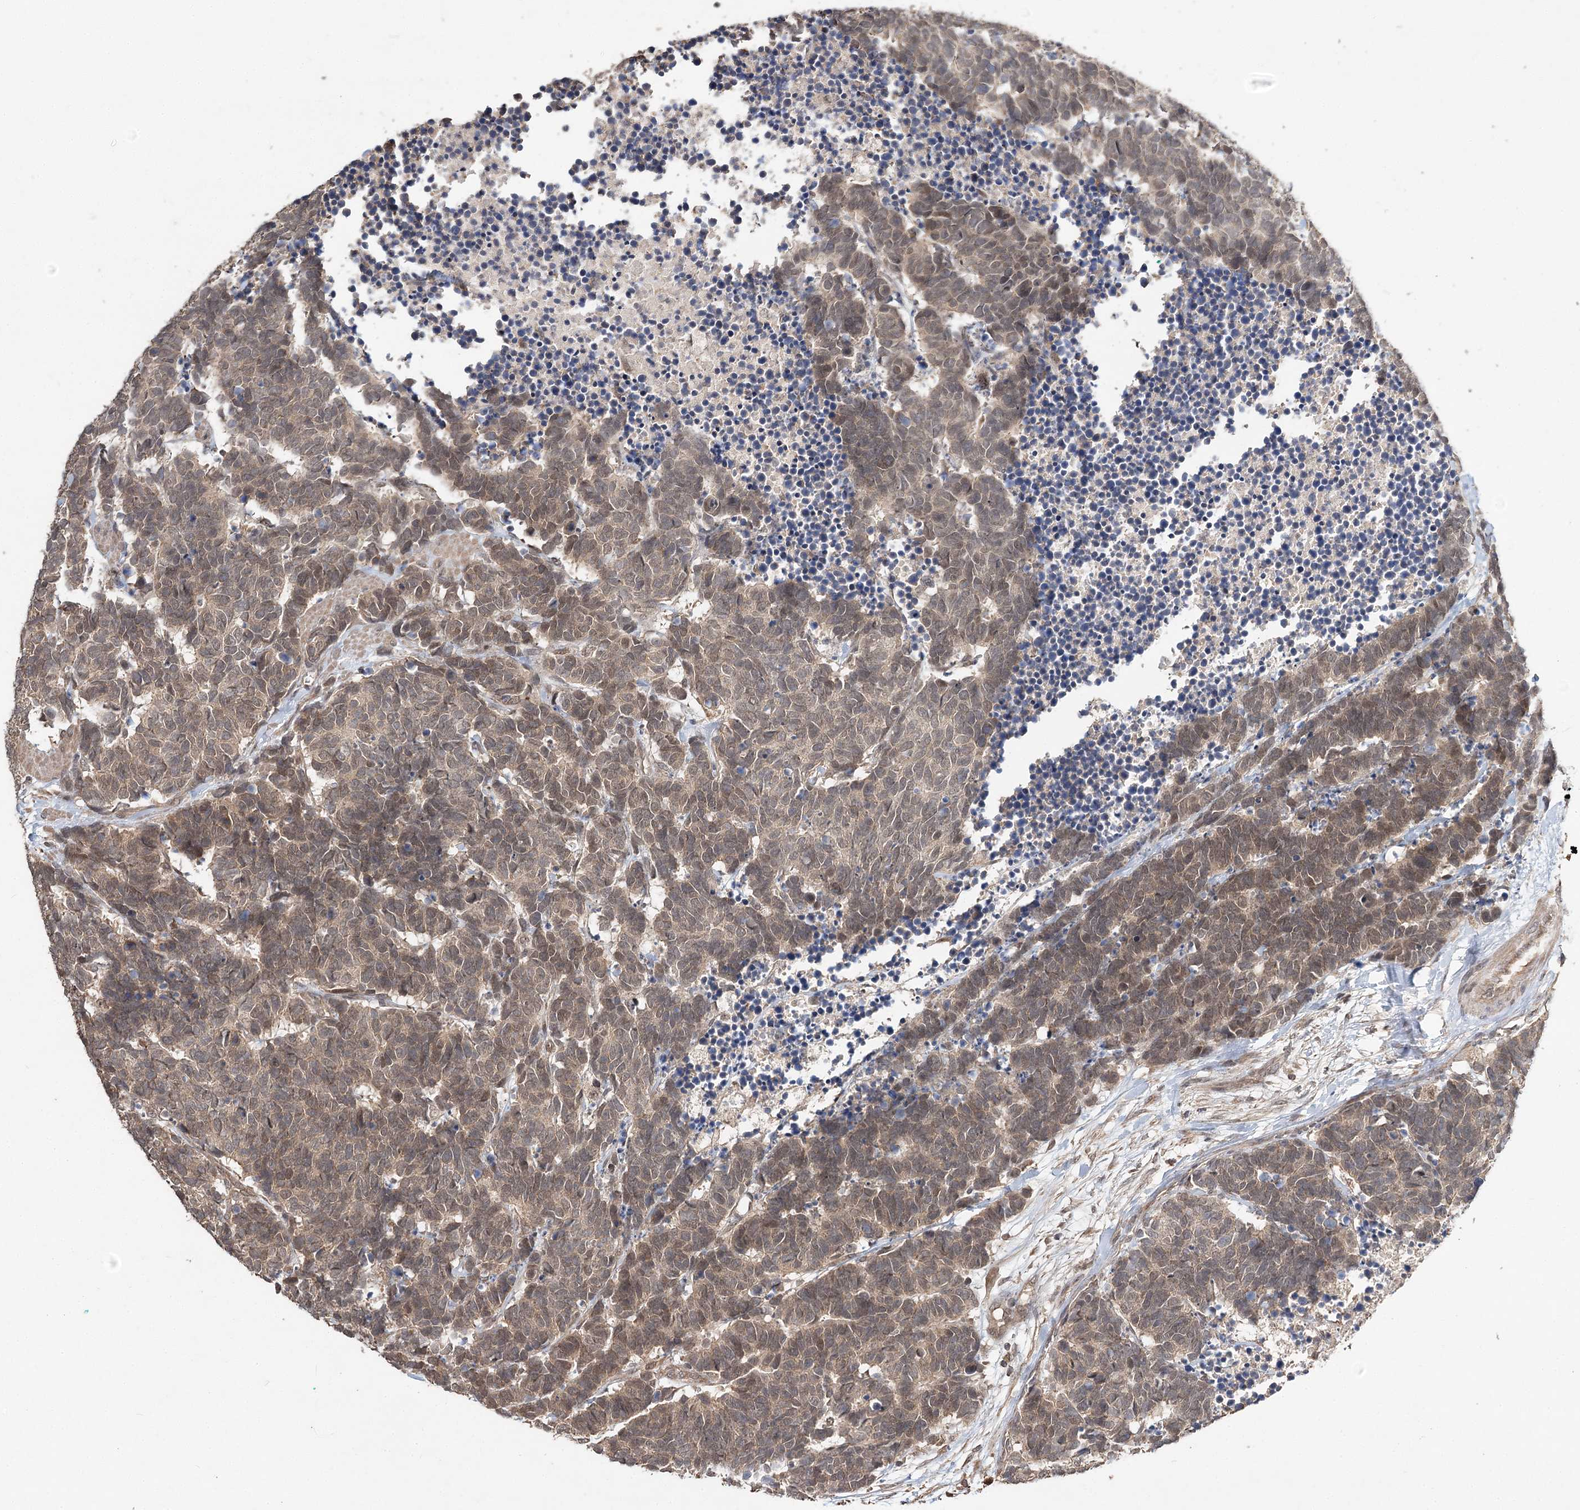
{"staining": {"intensity": "weak", "quantity": ">75%", "location": "cytoplasmic/membranous,nuclear"}, "tissue": "carcinoid", "cell_type": "Tumor cells", "image_type": "cancer", "snomed": [{"axis": "morphology", "description": "Carcinoma, NOS"}, {"axis": "morphology", "description": "Carcinoid, malignant, NOS"}, {"axis": "topography", "description": "Urinary bladder"}], "caption": "Carcinoid tissue displays weak cytoplasmic/membranous and nuclear positivity in about >75% of tumor cells, visualized by immunohistochemistry.", "gene": "NOPCHAP1", "patient": {"sex": "male", "age": 57}}